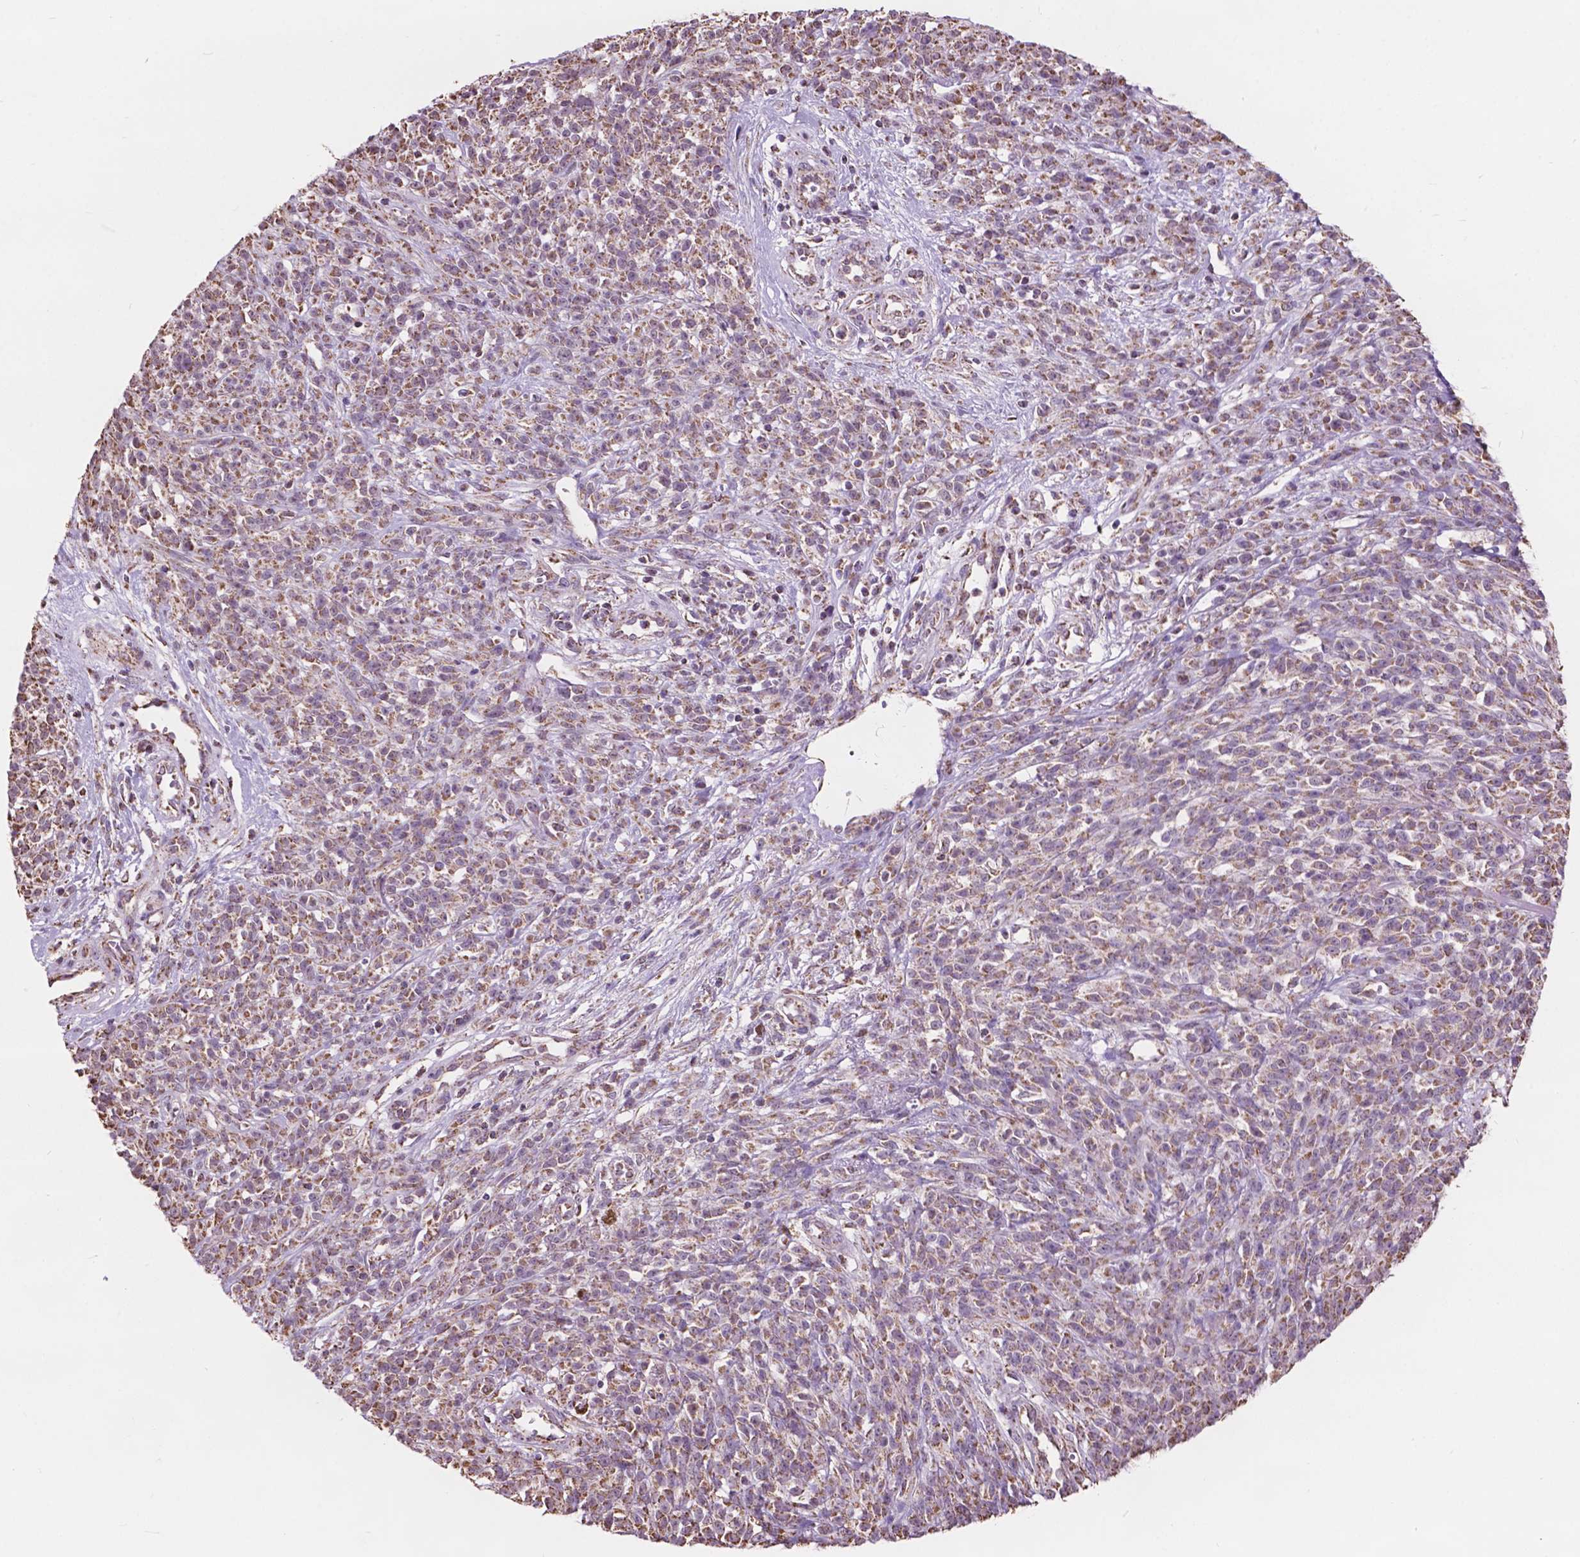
{"staining": {"intensity": "weak", "quantity": ">75%", "location": "cytoplasmic/membranous"}, "tissue": "melanoma", "cell_type": "Tumor cells", "image_type": "cancer", "snomed": [{"axis": "morphology", "description": "Malignant melanoma, NOS"}, {"axis": "topography", "description": "Skin"}, {"axis": "topography", "description": "Skin of trunk"}], "caption": "There is low levels of weak cytoplasmic/membranous staining in tumor cells of malignant melanoma, as demonstrated by immunohistochemical staining (brown color).", "gene": "SCOC", "patient": {"sex": "male", "age": 74}}